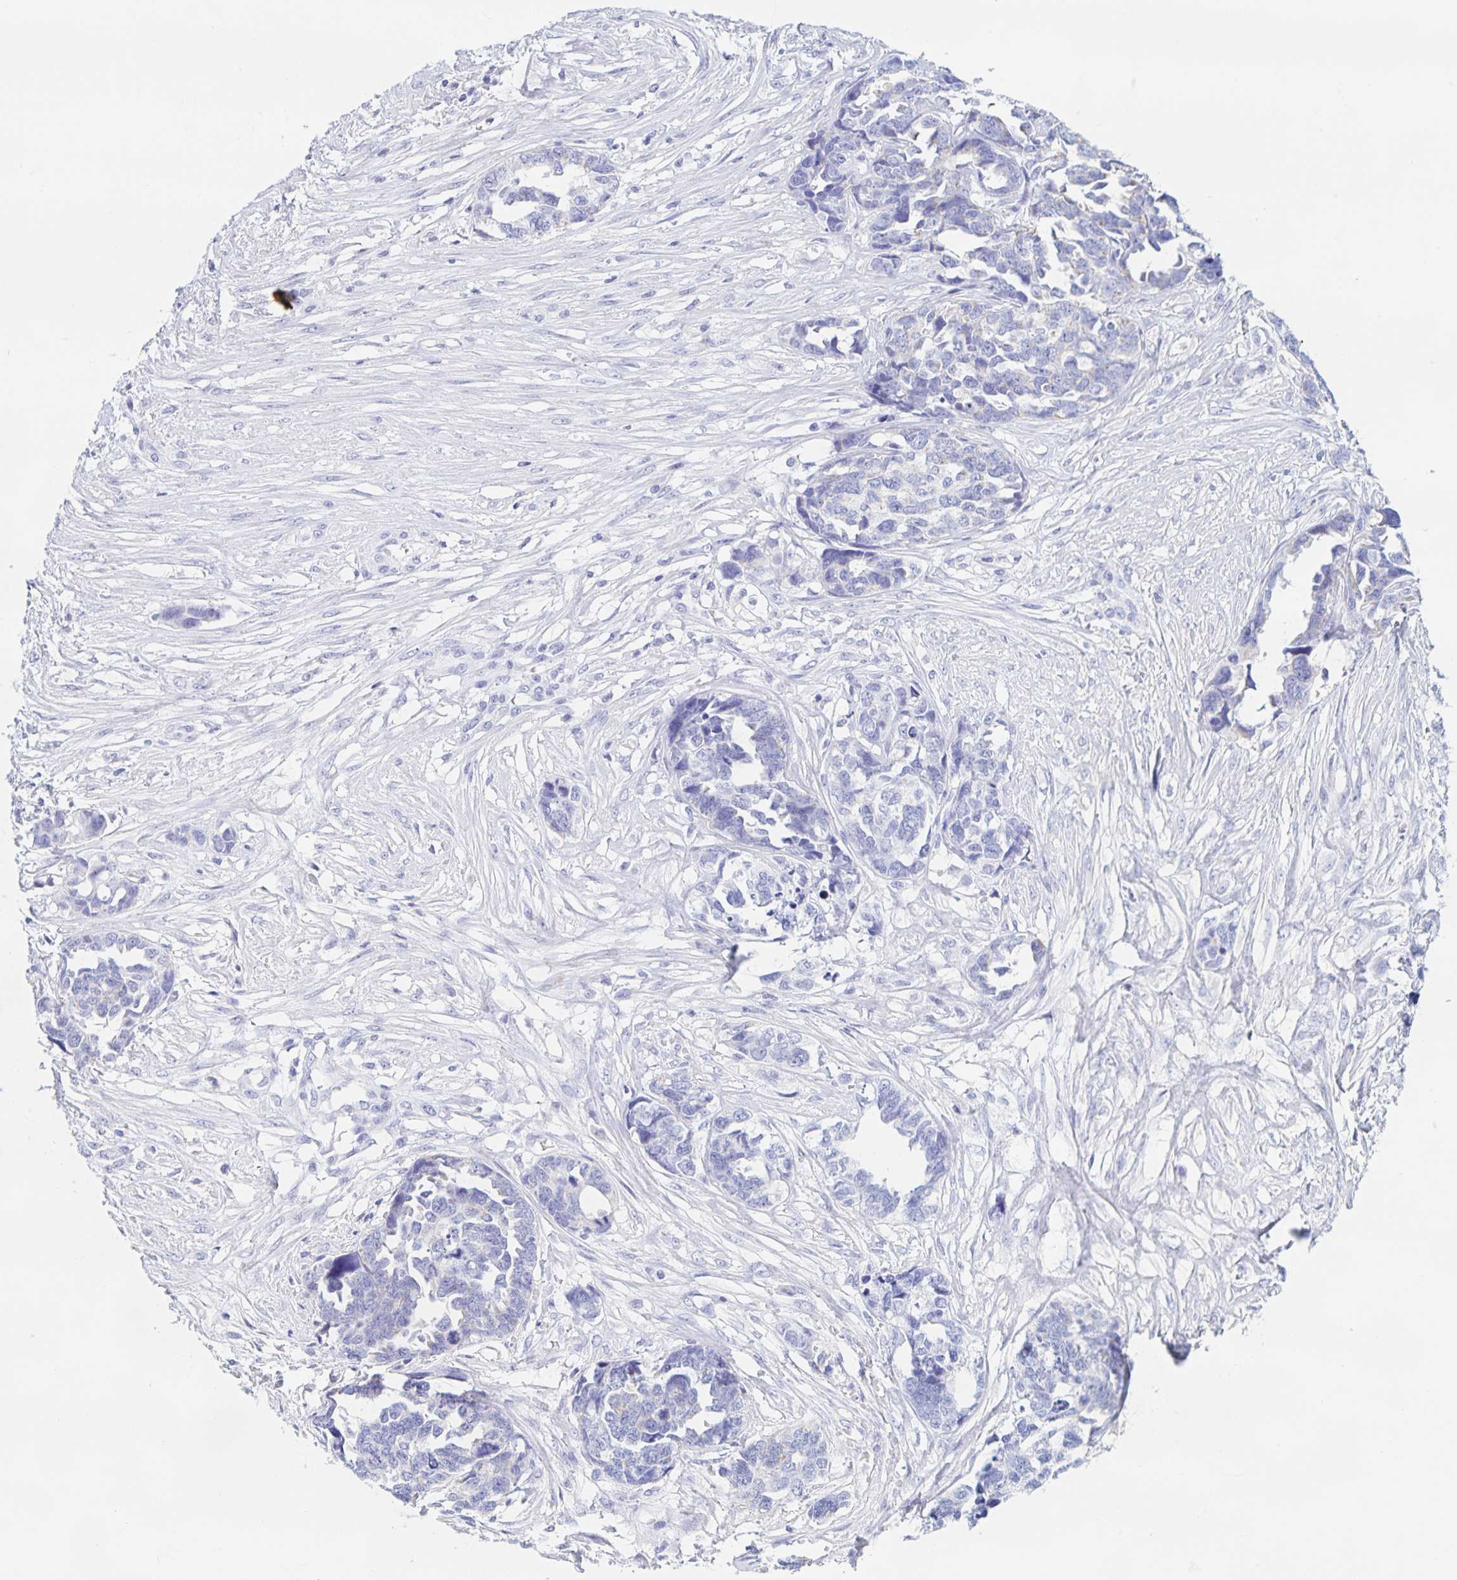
{"staining": {"intensity": "negative", "quantity": "none", "location": "none"}, "tissue": "ovarian cancer", "cell_type": "Tumor cells", "image_type": "cancer", "snomed": [{"axis": "morphology", "description": "Cystadenocarcinoma, serous, NOS"}, {"axis": "topography", "description": "Ovary"}], "caption": "Tumor cells show no significant staining in ovarian cancer (serous cystadenocarcinoma).", "gene": "DMBT1", "patient": {"sex": "female", "age": 69}}